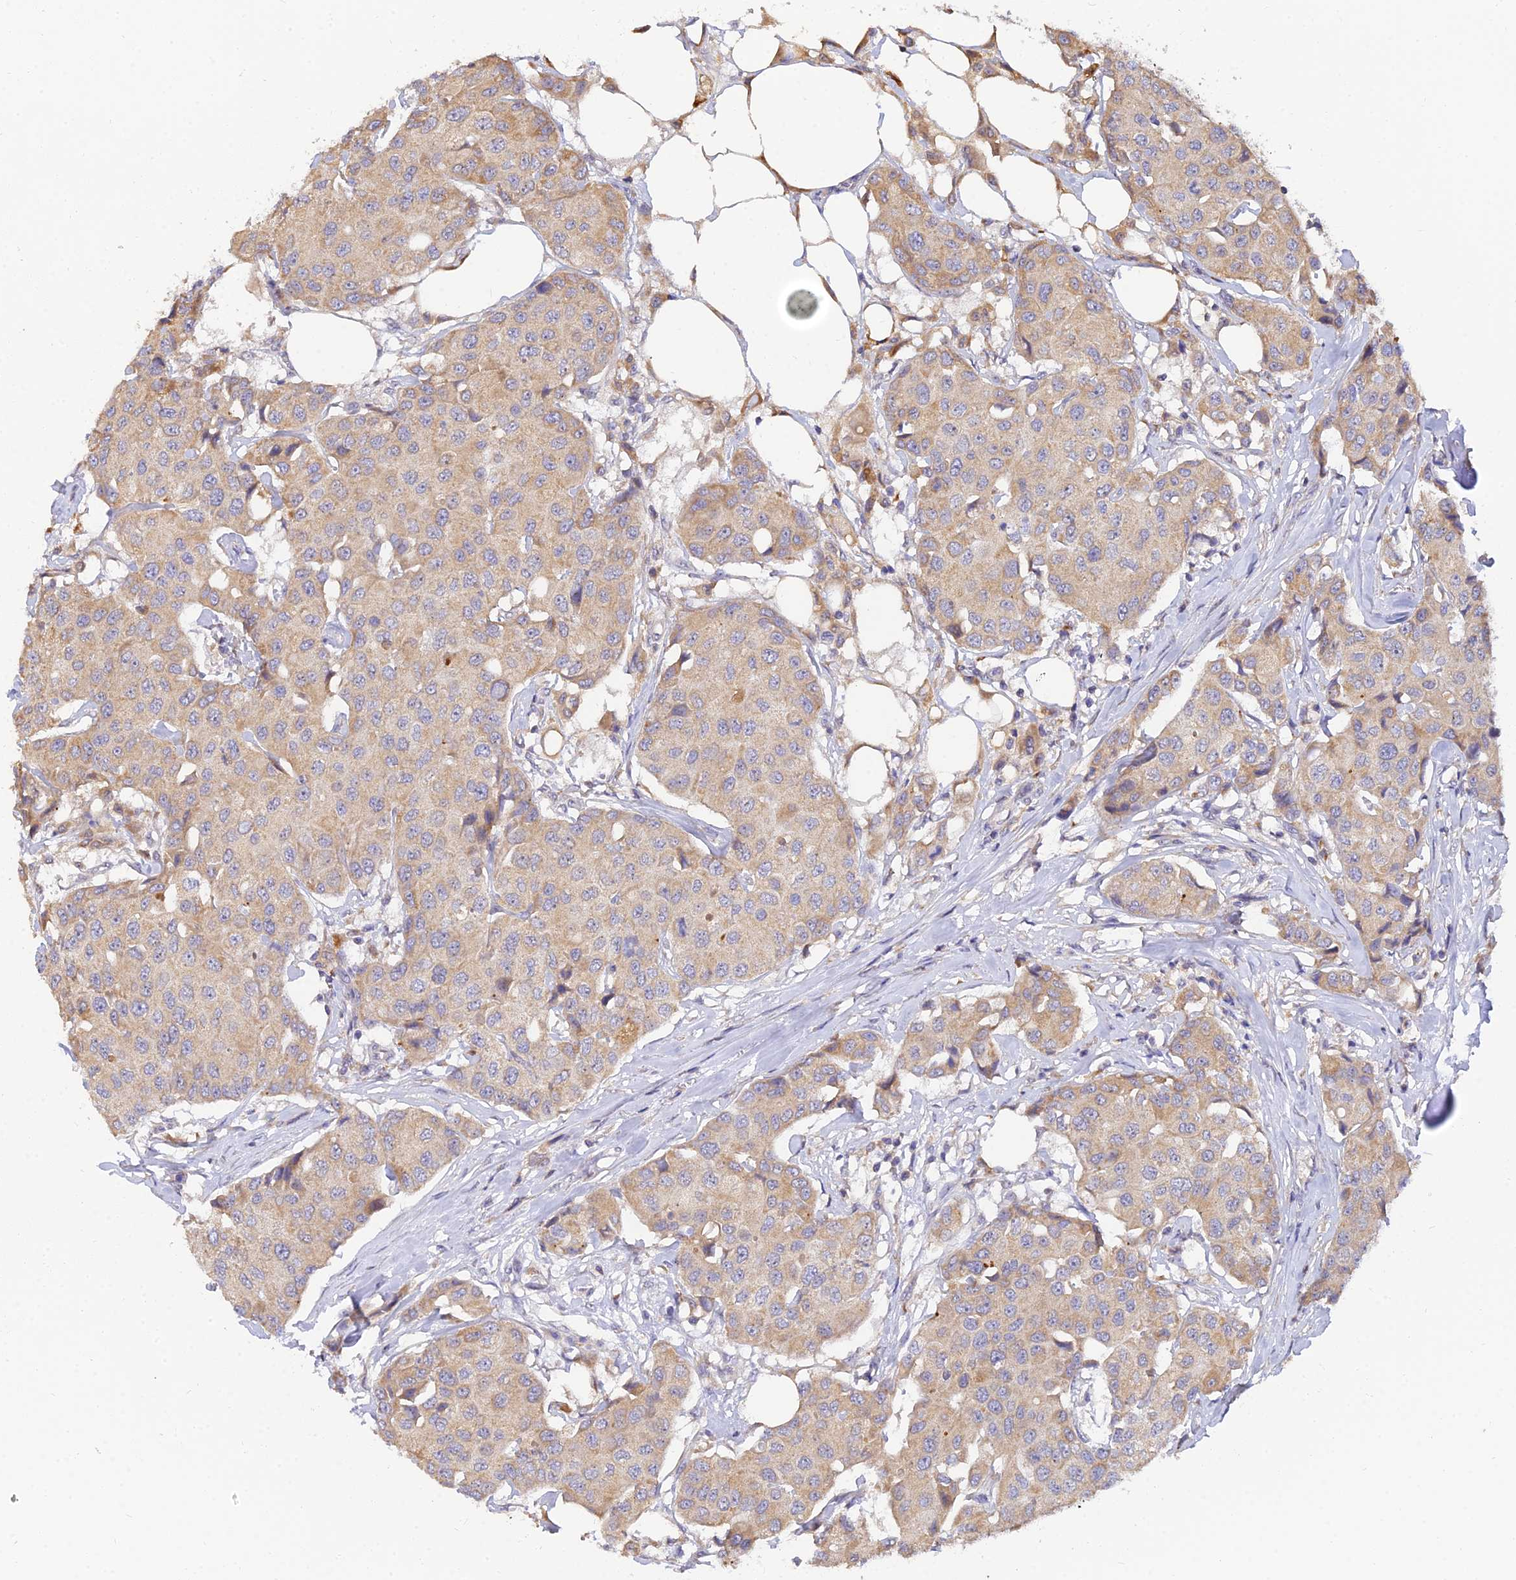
{"staining": {"intensity": "moderate", "quantity": ">75%", "location": "cytoplasmic/membranous"}, "tissue": "breast cancer", "cell_type": "Tumor cells", "image_type": "cancer", "snomed": [{"axis": "morphology", "description": "Duct carcinoma"}, {"axis": "topography", "description": "Breast"}], "caption": "Tumor cells show moderate cytoplasmic/membranous expression in about >75% of cells in breast invasive ductal carcinoma.", "gene": "ARL8B", "patient": {"sex": "female", "age": 80}}